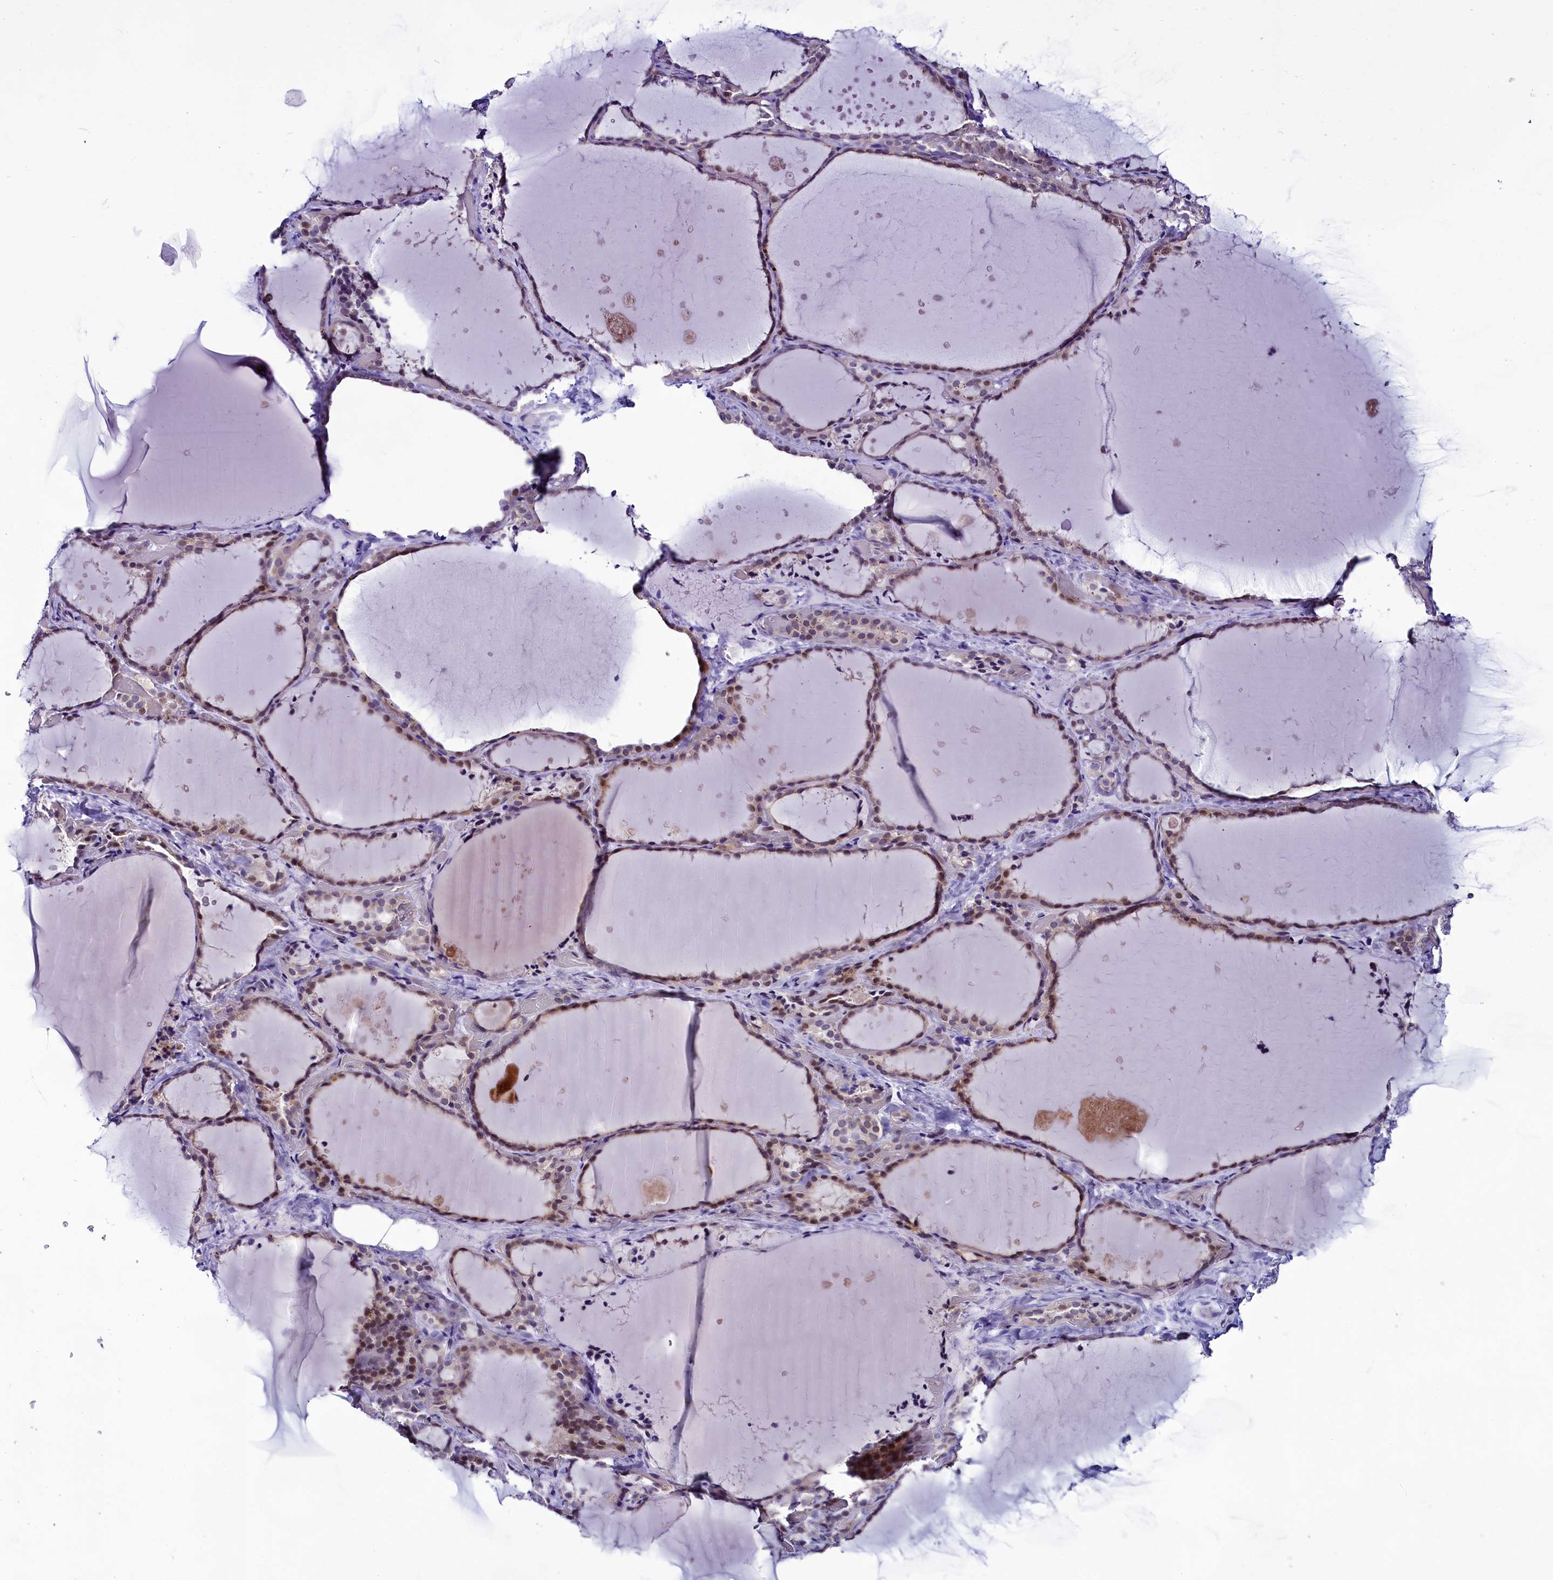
{"staining": {"intensity": "moderate", "quantity": "25%-75%", "location": "nuclear"}, "tissue": "thyroid gland", "cell_type": "Glandular cells", "image_type": "normal", "snomed": [{"axis": "morphology", "description": "Normal tissue, NOS"}, {"axis": "topography", "description": "Thyroid gland"}], "caption": "High-power microscopy captured an immunohistochemistry photomicrograph of benign thyroid gland, revealing moderate nuclear positivity in about 25%-75% of glandular cells. The protein is stained brown, and the nuclei are stained in blue (DAB IHC with brightfield microscopy, high magnification).", "gene": "CCDC106", "patient": {"sex": "female", "age": 44}}